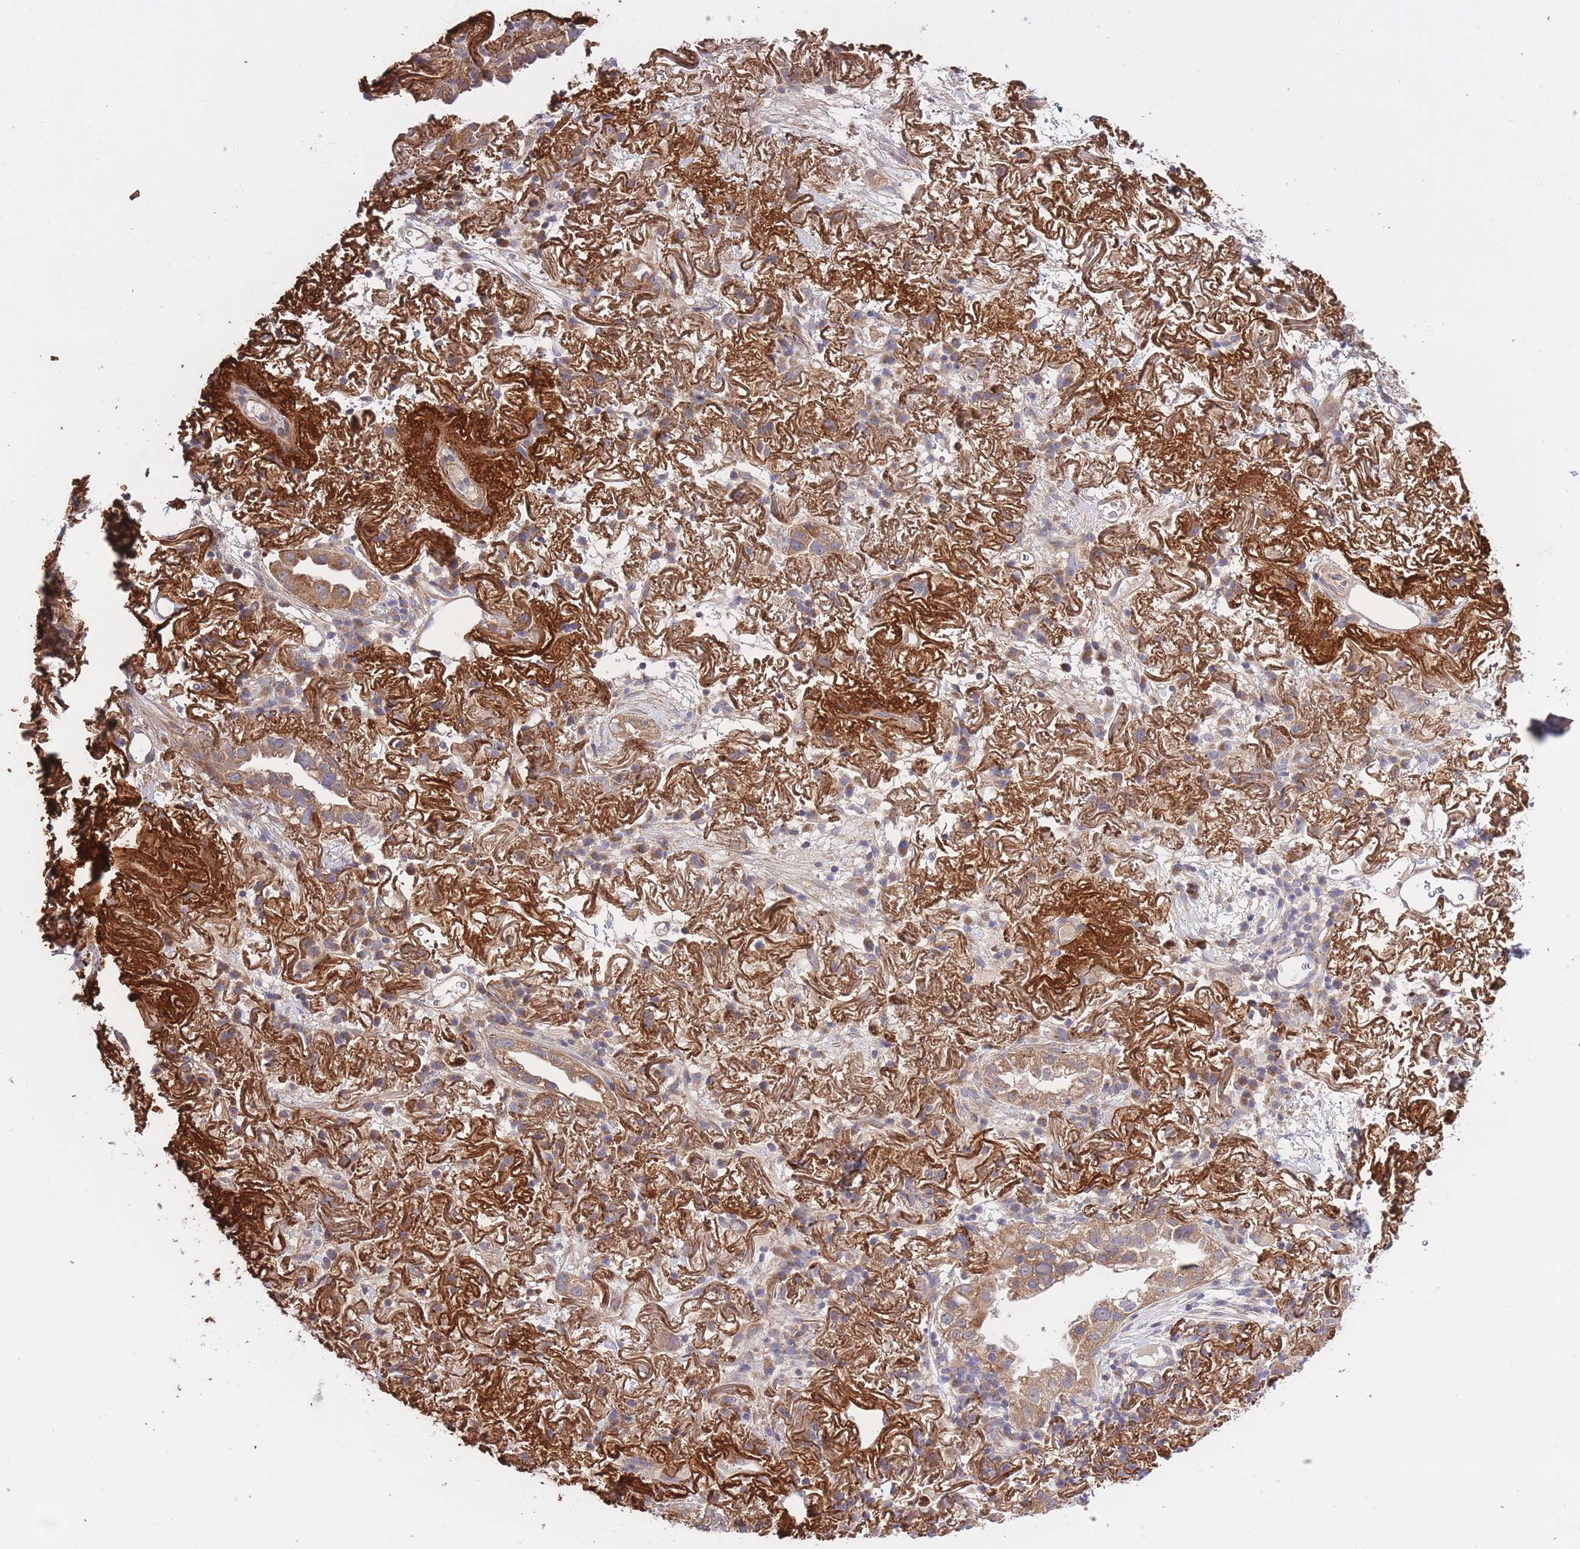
{"staining": {"intensity": "moderate", "quantity": ">75%", "location": "cytoplasmic/membranous"}, "tissue": "lung cancer", "cell_type": "Tumor cells", "image_type": "cancer", "snomed": [{"axis": "morphology", "description": "Adenocarcinoma, NOS"}, {"axis": "topography", "description": "Lung"}], "caption": "High-power microscopy captured an IHC histopathology image of adenocarcinoma (lung), revealing moderate cytoplasmic/membranous staining in approximately >75% of tumor cells.", "gene": "ATP13A2", "patient": {"sex": "female", "age": 69}}